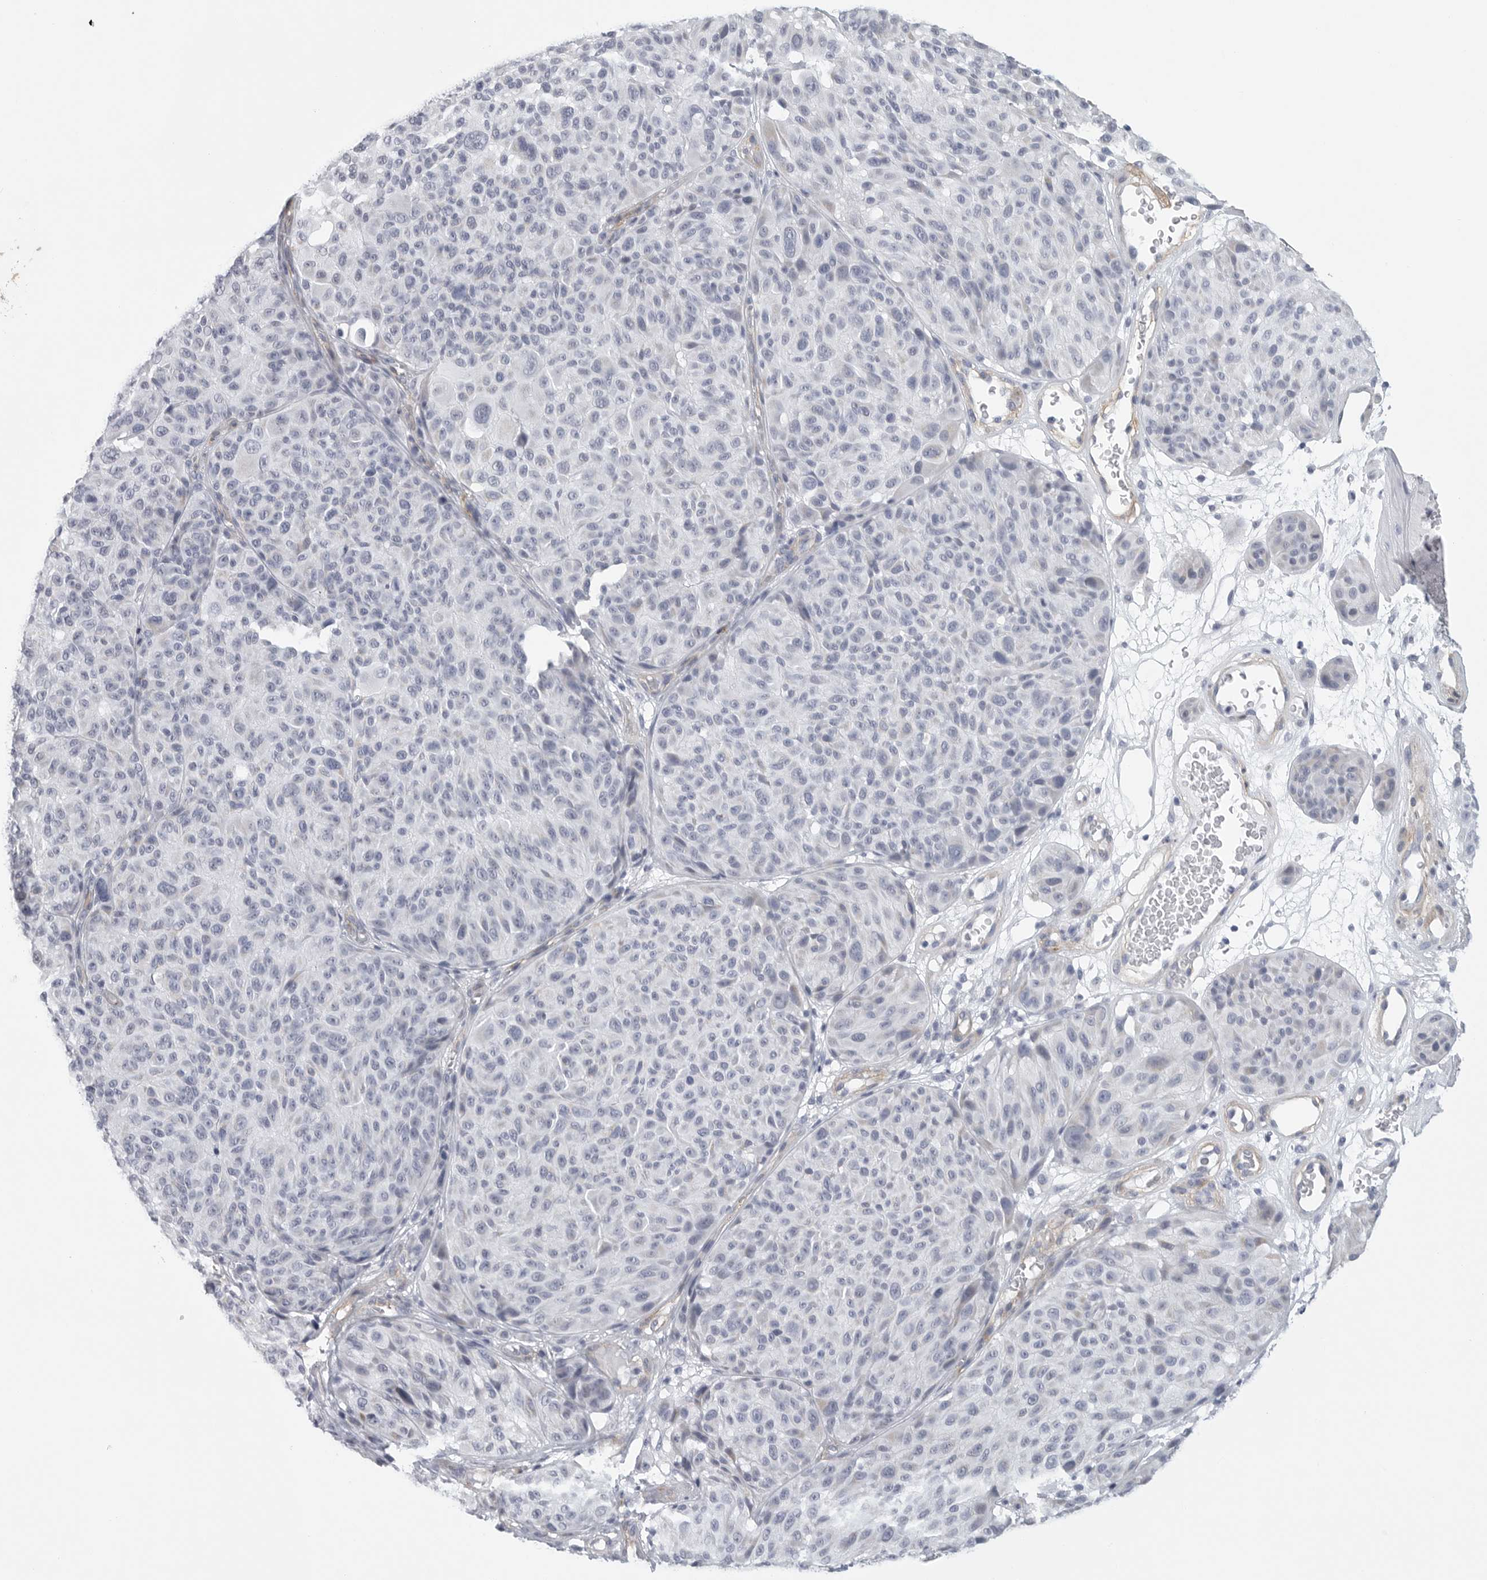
{"staining": {"intensity": "negative", "quantity": "none", "location": "none"}, "tissue": "melanoma", "cell_type": "Tumor cells", "image_type": "cancer", "snomed": [{"axis": "morphology", "description": "Malignant melanoma, NOS"}, {"axis": "topography", "description": "Skin"}], "caption": "DAB immunohistochemical staining of malignant melanoma demonstrates no significant positivity in tumor cells.", "gene": "TNR", "patient": {"sex": "male", "age": 83}}